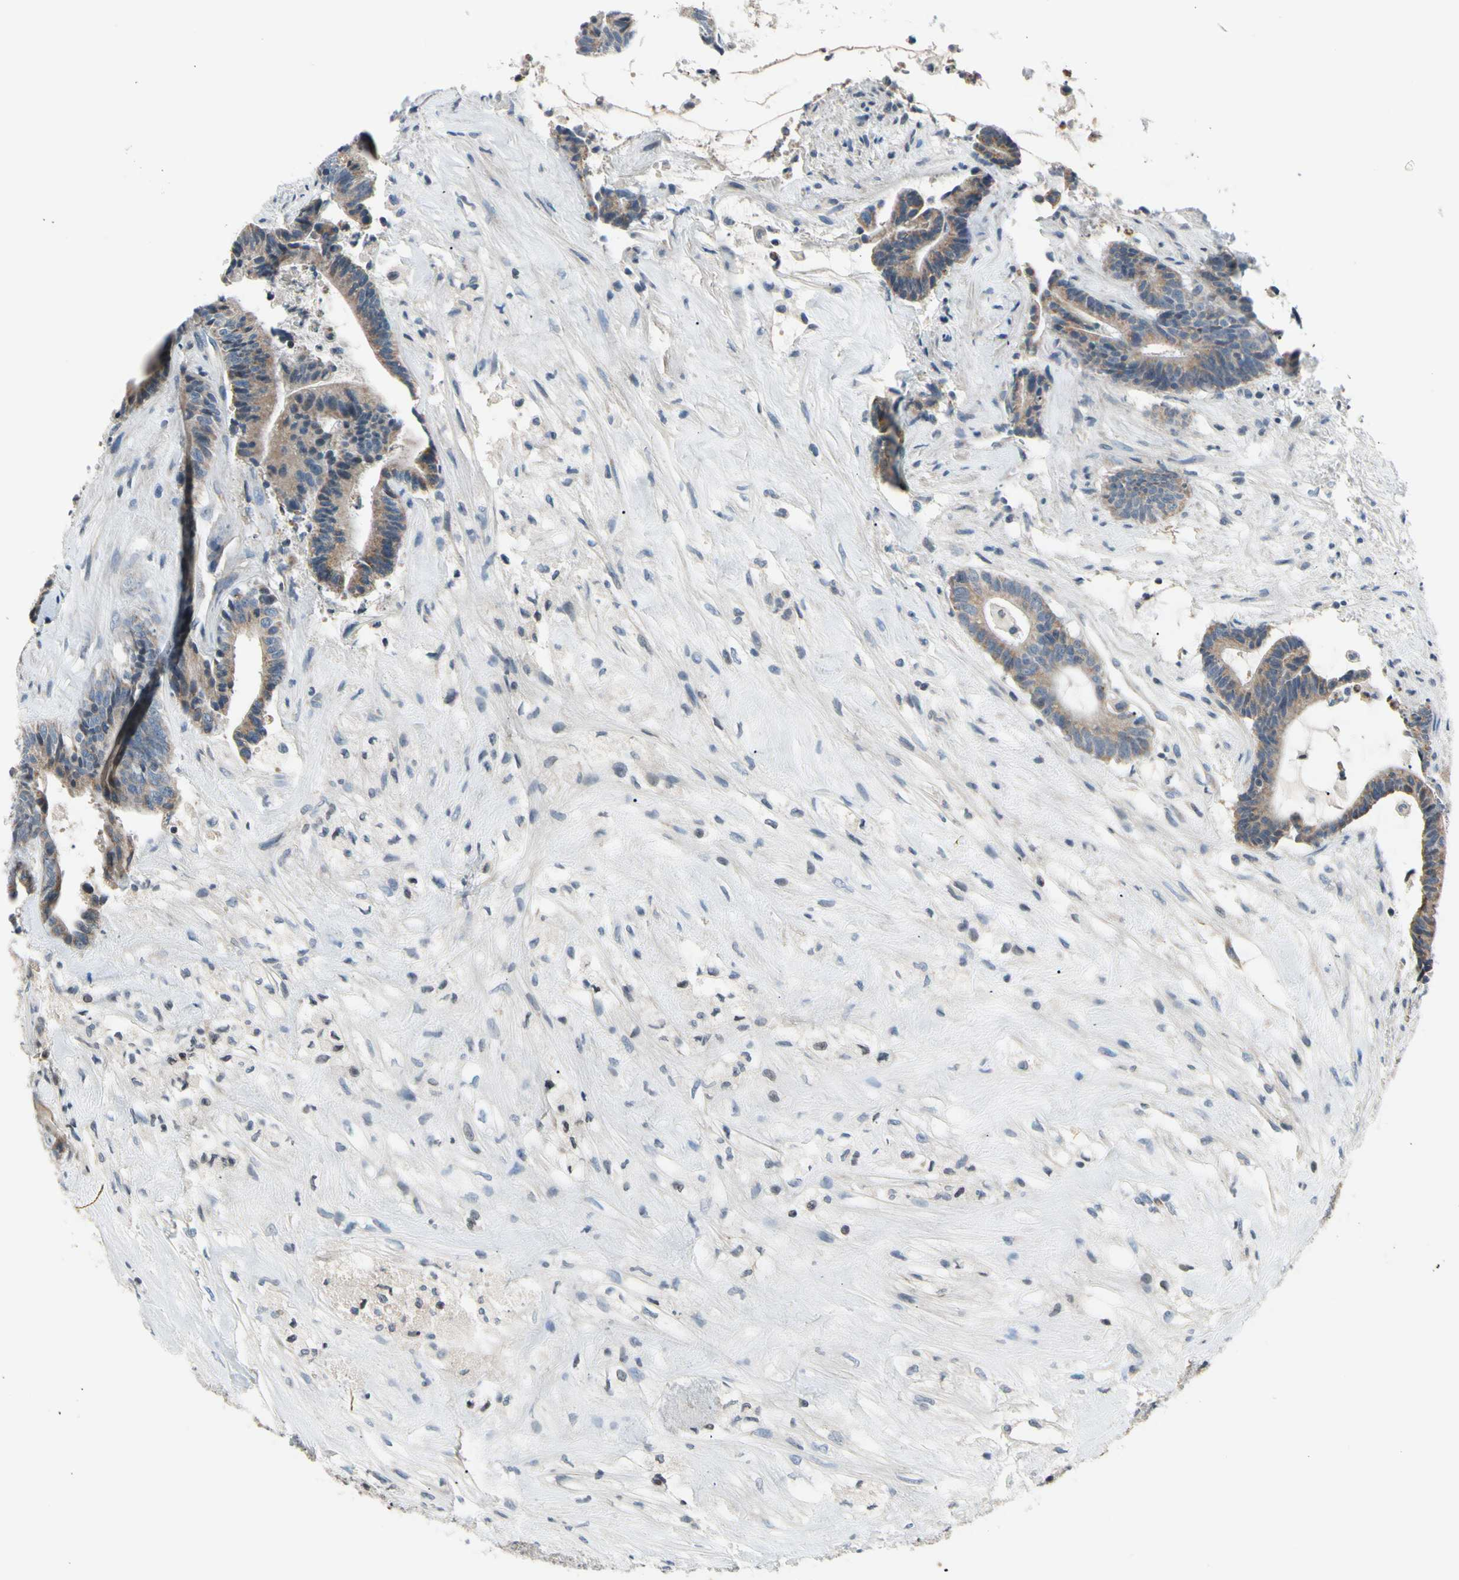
{"staining": {"intensity": "weak", "quantity": ">75%", "location": "cytoplasmic/membranous"}, "tissue": "colorectal cancer", "cell_type": "Tumor cells", "image_type": "cancer", "snomed": [{"axis": "morphology", "description": "Adenocarcinoma, NOS"}, {"axis": "topography", "description": "Colon"}], "caption": "Colorectal adenocarcinoma stained with DAB IHC demonstrates low levels of weak cytoplasmic/membranous positivity in about >75% of tumor cells.", "gene": "SOX30", "patient": {"sex": "female", "age": 84}}